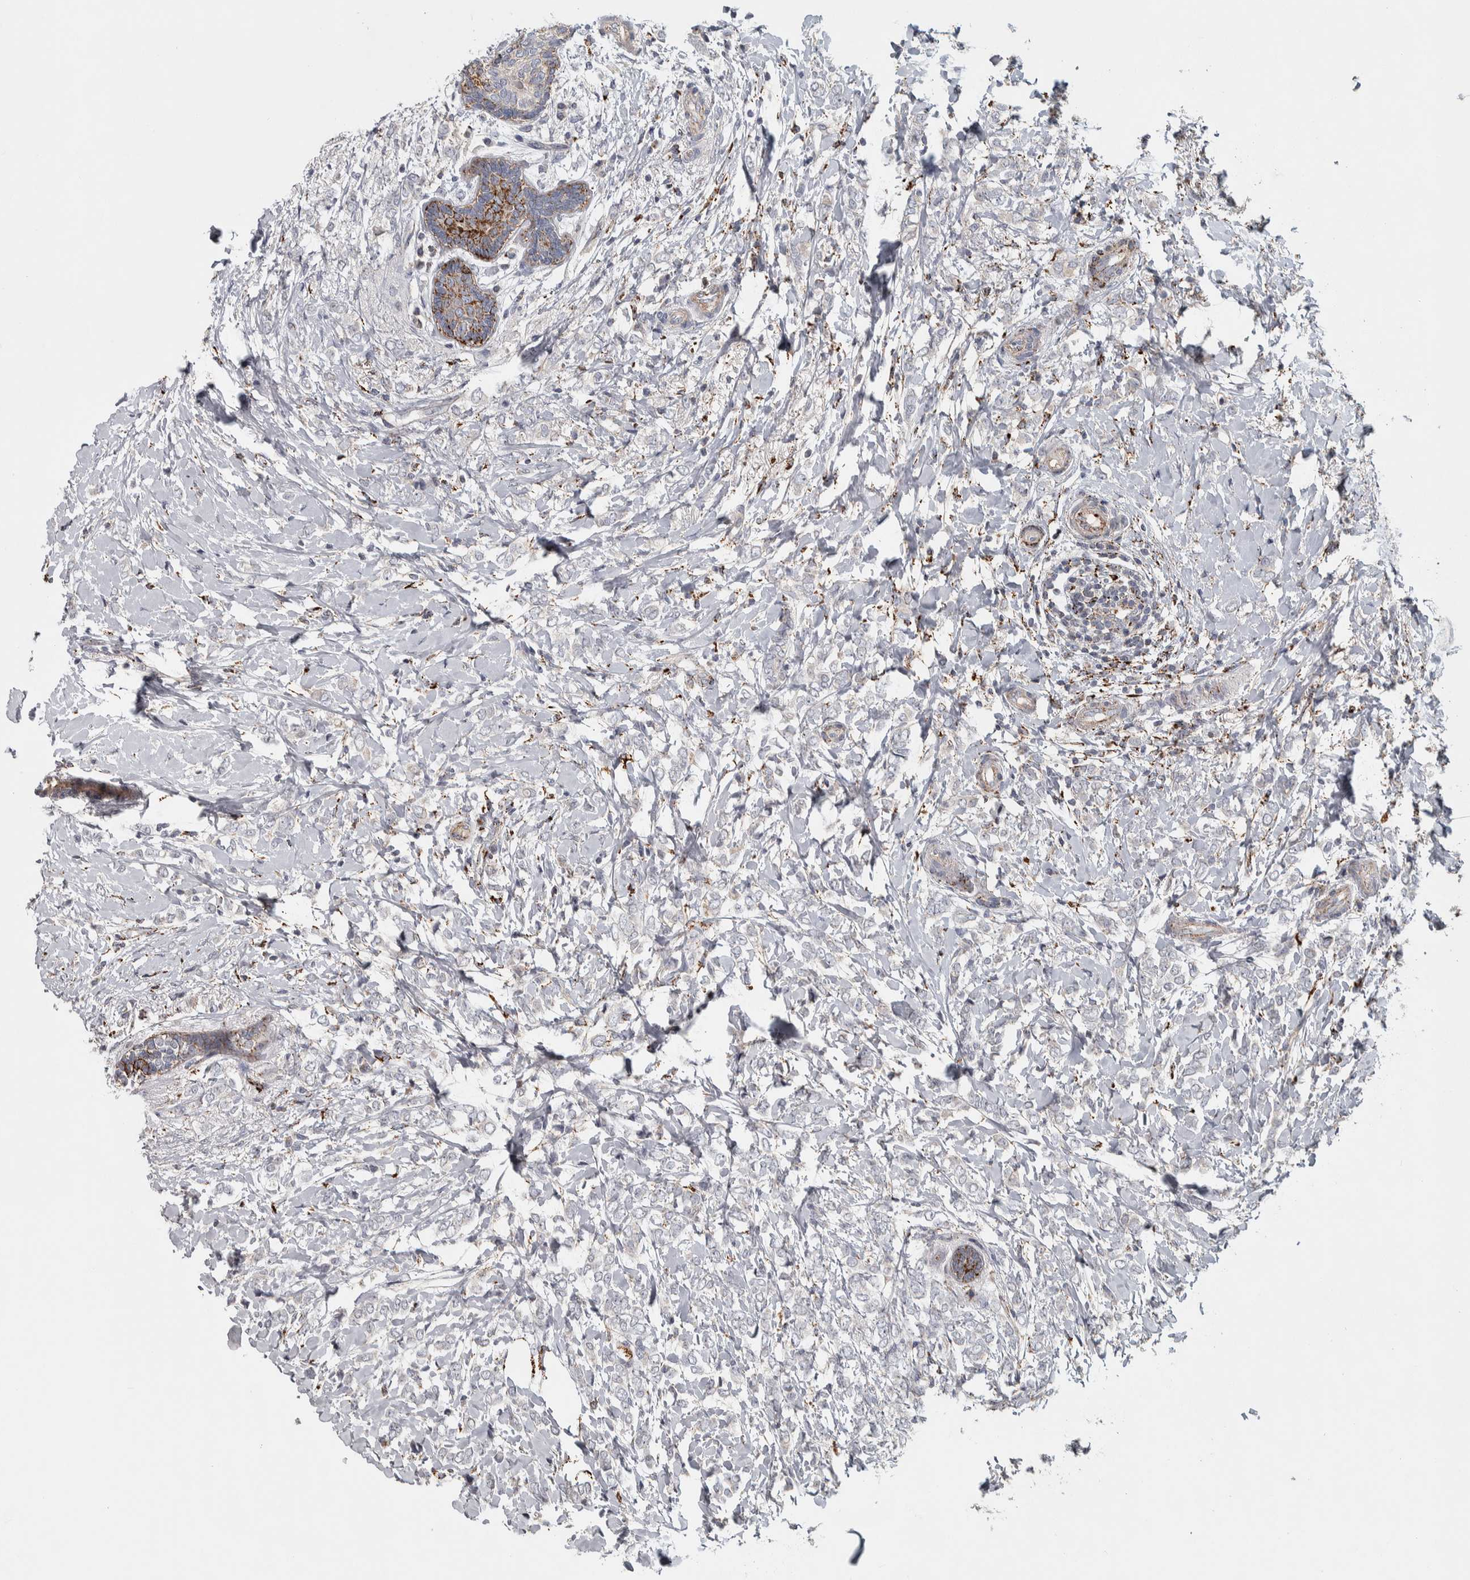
{"staining": {"intensity": "negative", "quantity": "none", "location": "none"}, "tissue": "breast cancer", "cell_type": "Tumor cells", "image_type": "cancer", "snomed": [{"axis": "morphology", "description": "Normal tissue, NOS"}, {"axis": "morphology", "description": "Lobular carcinoma"}, {"axis": "topography", "description": "Breast"}], "caption": "Human lobular carcinoma (breast) stained for a protein using immunohistochemistry (IHC) reveals no expression in tumor cells.", "gene": "FAM78A", "patient": {"sex": "female", "age": 47}}